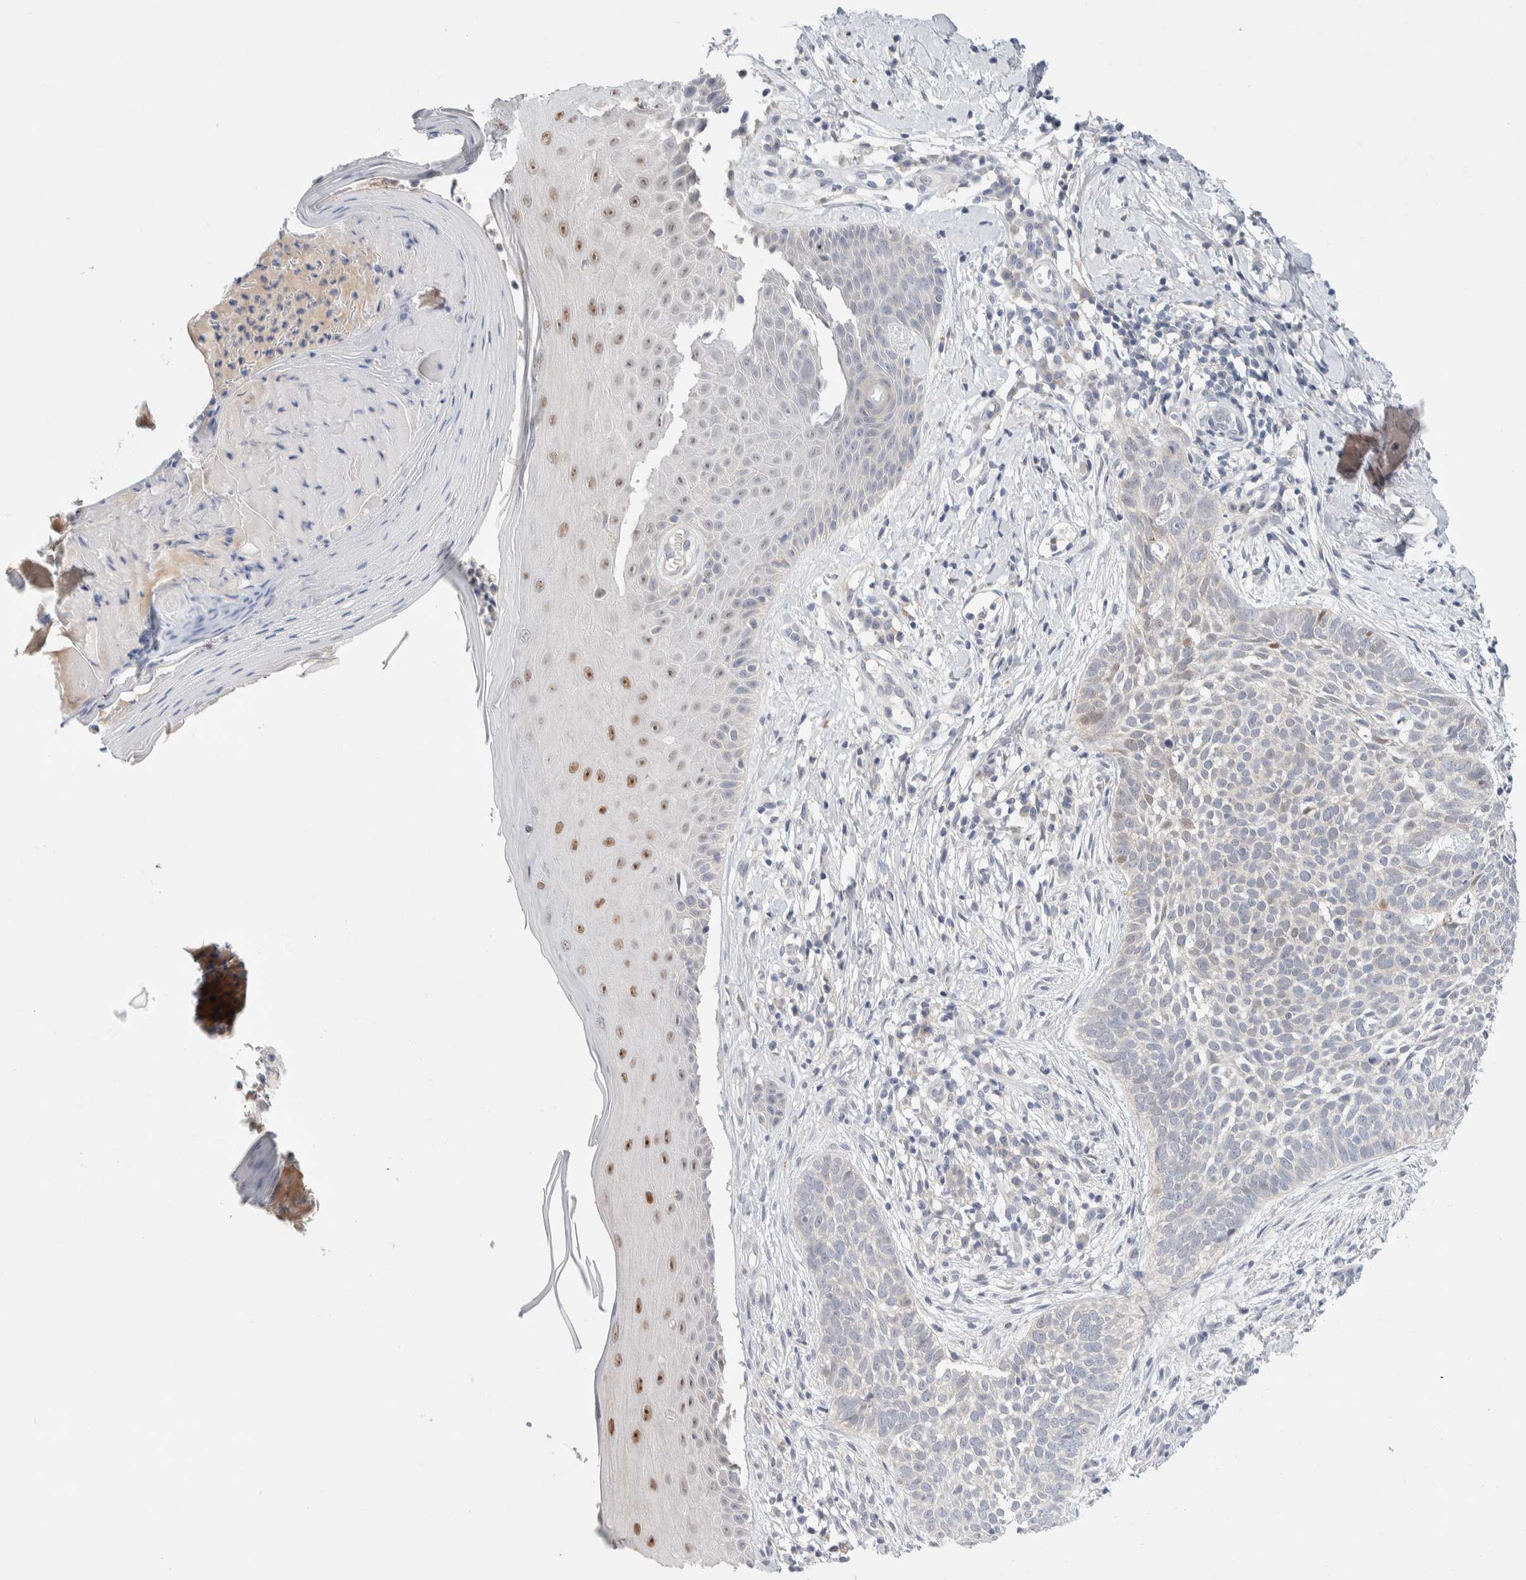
{"staining": {"intensity": "negative", "quantity": "none", "location": "none"}, "tissue": "skin cancer", "cell_type": "Tumor cells", "image_type": "cancer", "snomed": [{"axis": "morphology", "description": "Normal tissue, NOS"}, {"axis": "morphology", "description": "Basal cell carcinoma"}, {"axis": "topography", "description": "Skin"}], "caption": "There is no significant staining in tumor cells of skin basal cell carcinoma.", "gene": "DNAJB6", "patient": {"sex": "male", "age": 67}}